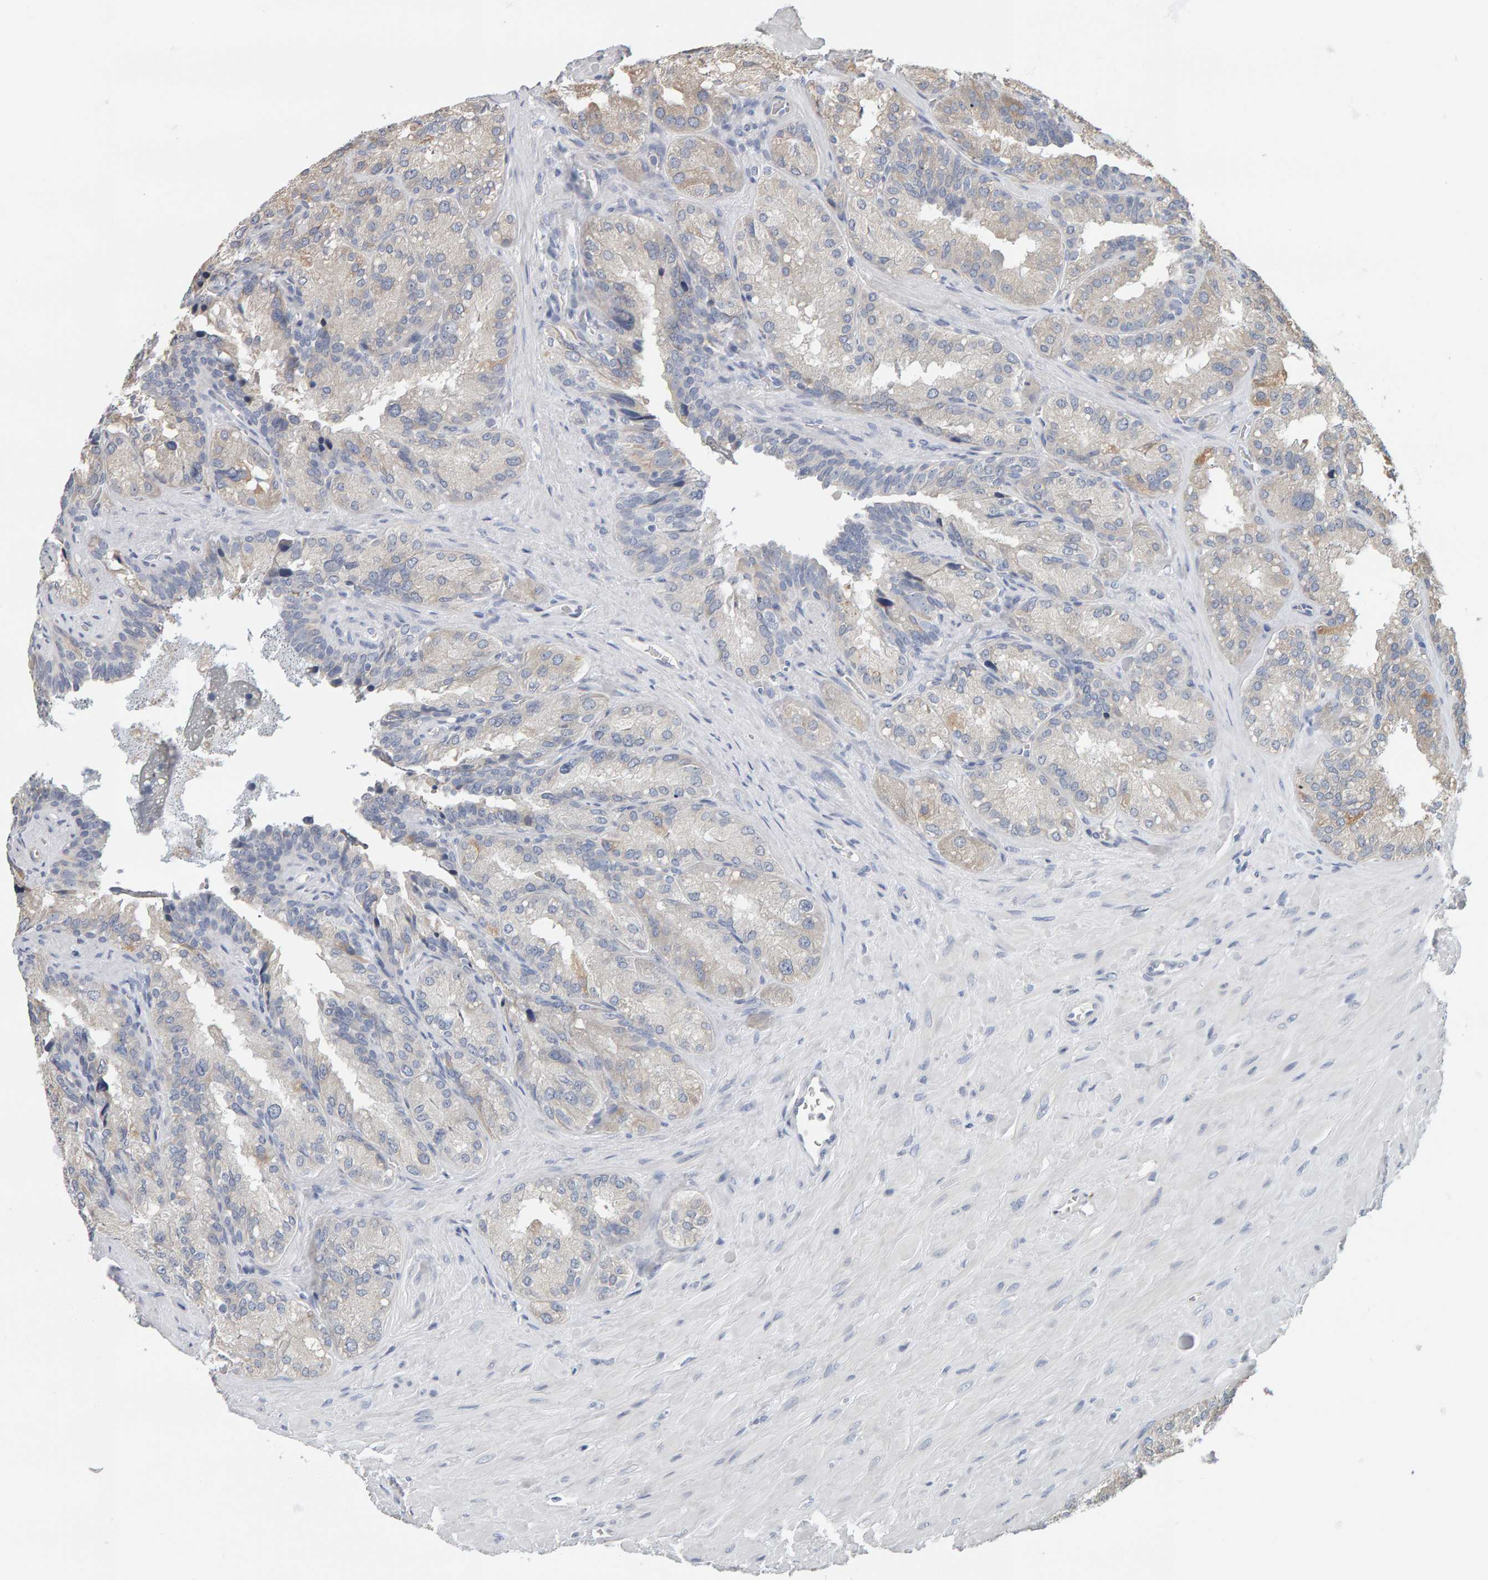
{"staining": {"intensity": "weak", "quantity": "<25%", "location": "cytoplasmic/membranous"}, "tissue": "seminal vesicle", "cell_type": "Glandular cells", "image_type": "normal", "snomed": [{"axis": "morphology", "description": "Normal tissue, NOS"}, {"axis": "topography", "description": "Prostate"}, {"axis": "topography", "description": "Seminal veicle"}], "caption": "Immunohistochemistry image of unremarkable seminal vesicle stained for a protein (brown), which demonstrates no expression in glandular cells. (DAB IHC, high magnification).", "gene": "ADHFE1", "patient": {"sex": "male", "age": 51}}